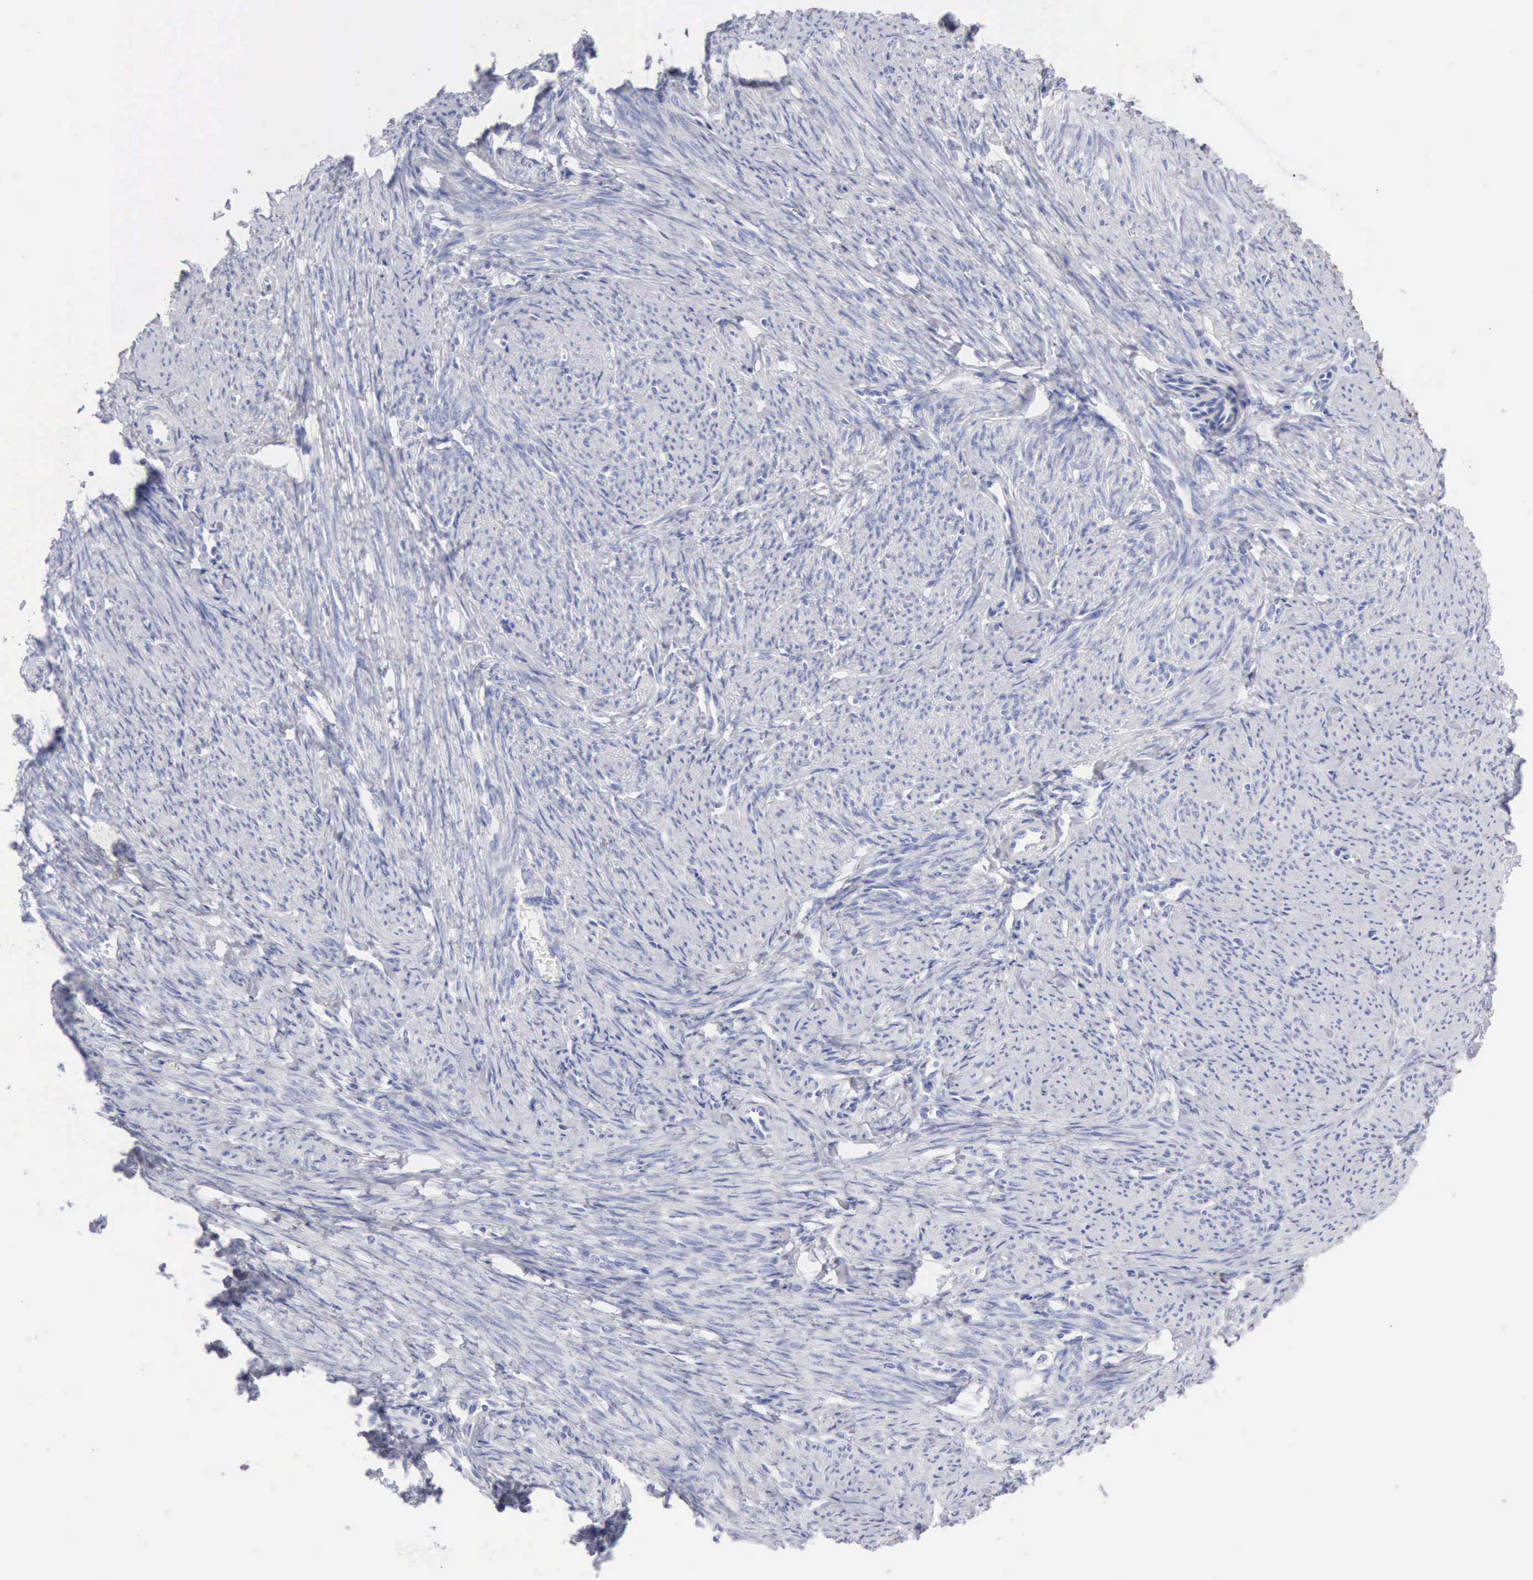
{"staining": {"intensity": "negative", "quantity": "none", "location": "none"}, "tissue": "smooth muscle", "cell_type": "Smooth muscle cells", "image_type": "normal", "snomed": [{"axis": "morphology", "description": "Normal tissue, NOS"}, {"axis": "topography", "description": "Smooth muscle"}, {"axis": "topography", "description": "Cervix"}], "caption": "Human smooth muscle stained for a protein using immunohistochemistry demonstrates no expression in smooth muscle cells.", "gene": "KRT5", "patient": {"sex": "female", "age": 70}}